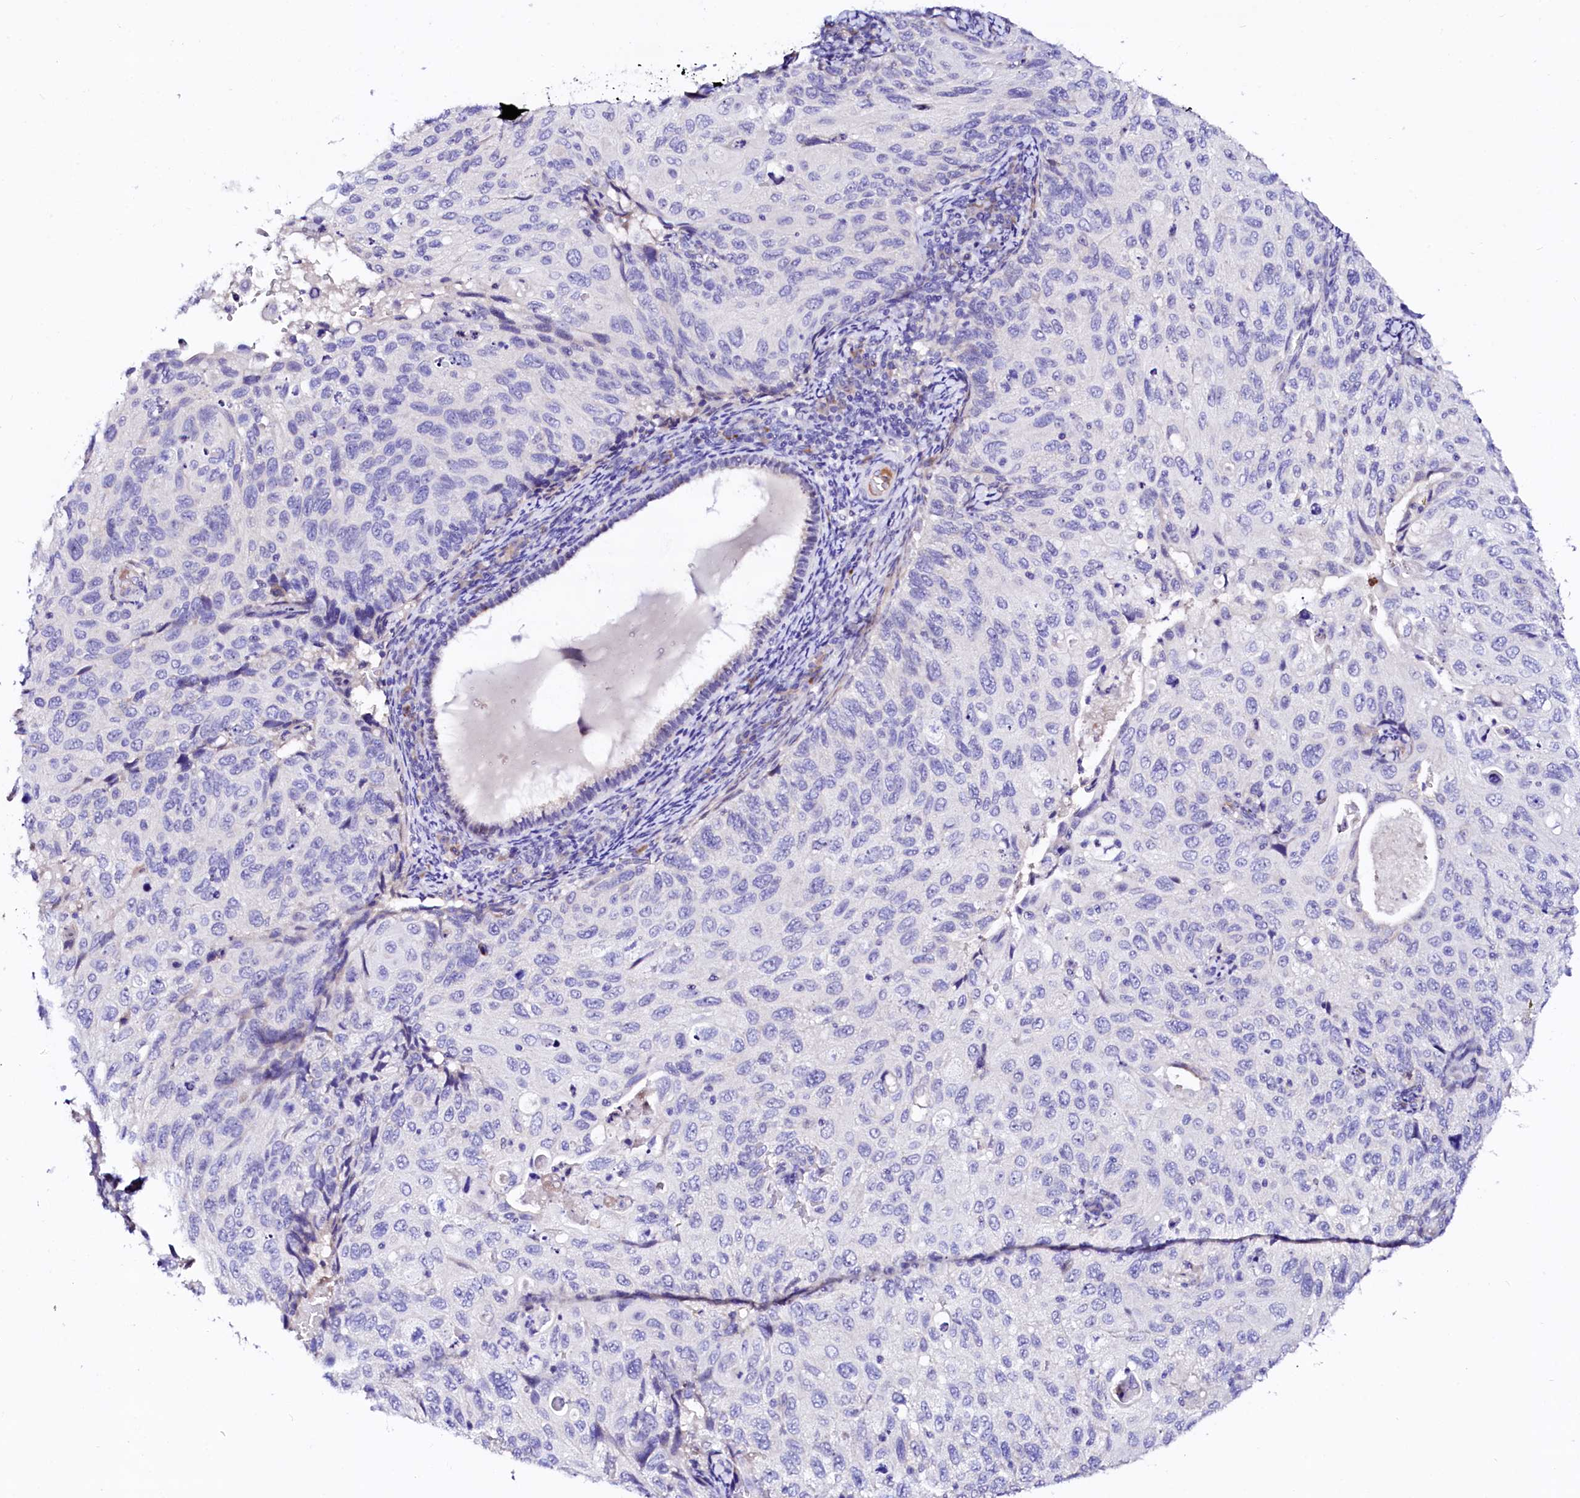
{"staining": {"intensity": "negative", "quantity": "none", "location": "none"}, "tissue": "cervical cancer", "cell_type": "Tumor cells", "image_type": "cancer", "snomed": [{"axis": "morphology", "description": "Squamous cell carcinoma, NOS"}, {"axis": "topography", "description": "Cervix"}], "caption": "The photomicrograph reveals no staining of tumor cells in cervical squamous cell carcinoma.", "gene": "BTBD16", "patient": {"sex": "female", "age": 70}}